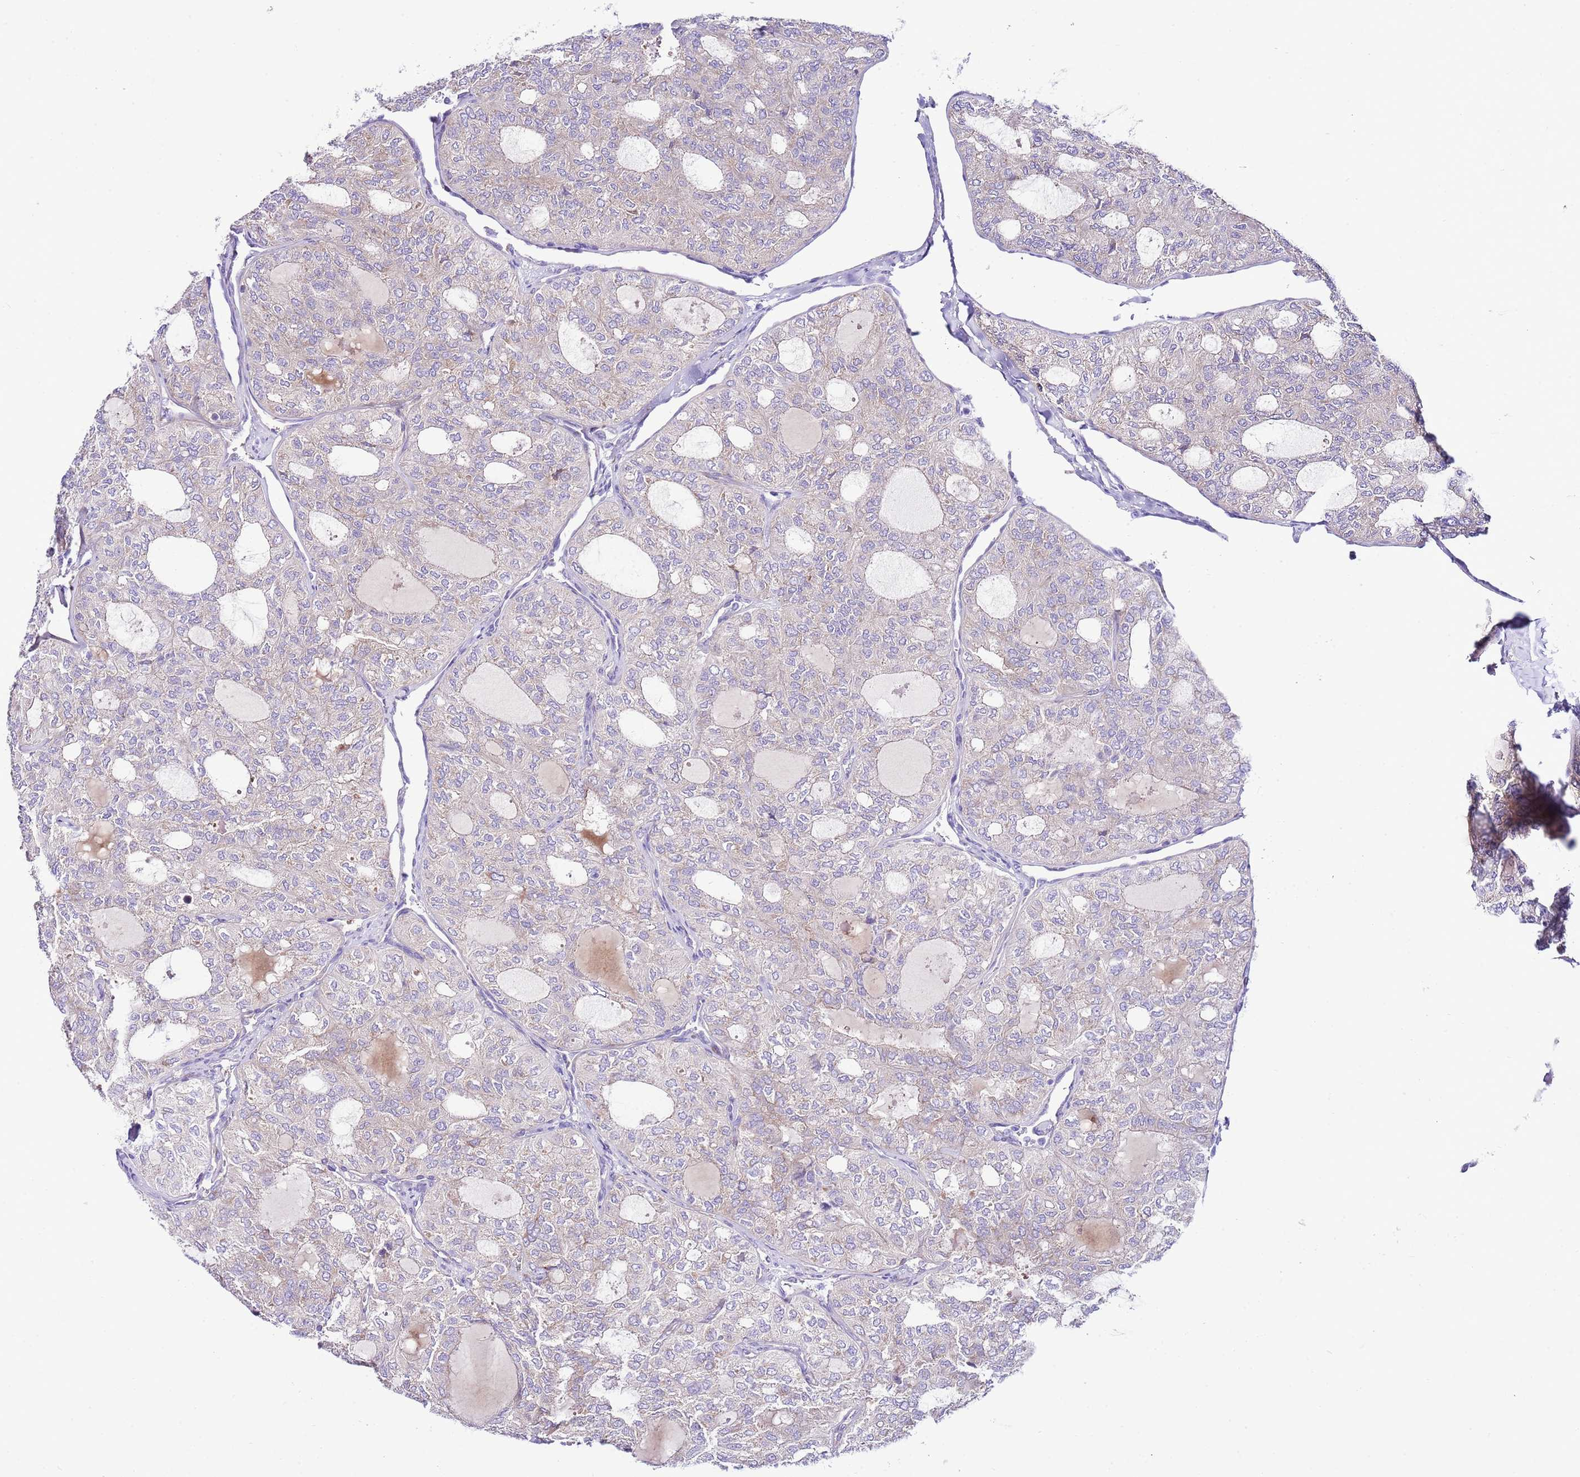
{"staining": {"intensity": "weak", "quantity": "<25%", "location": "cytoplasmic/membranous"}, "tissue": "thyroid cancer", "cell_type": "Tumor cells", "image_type": "cancer", "snomed": [{"axis": "morphology", "description": "Follicular adenoma carcinoma, NOS"}, {"axis": "topography", "description": "Thyroid gland"}], "caption": "An immunohistochemistry (IHC) micrograph of thyroid cancer (follicular adenoma carcinoma) is shown. There is no staining in tumor cells of thyroid cancer (follicular adenoma carcinoma). (Stains: DAB (3,3'-diaminobenzidine) immunohistochemistry with hematoxylin counter stain, Microscopy: brightfield microscopy at high magnification).", "gene": "RPS10", "patient": {"sex": "male", "age": 75}}